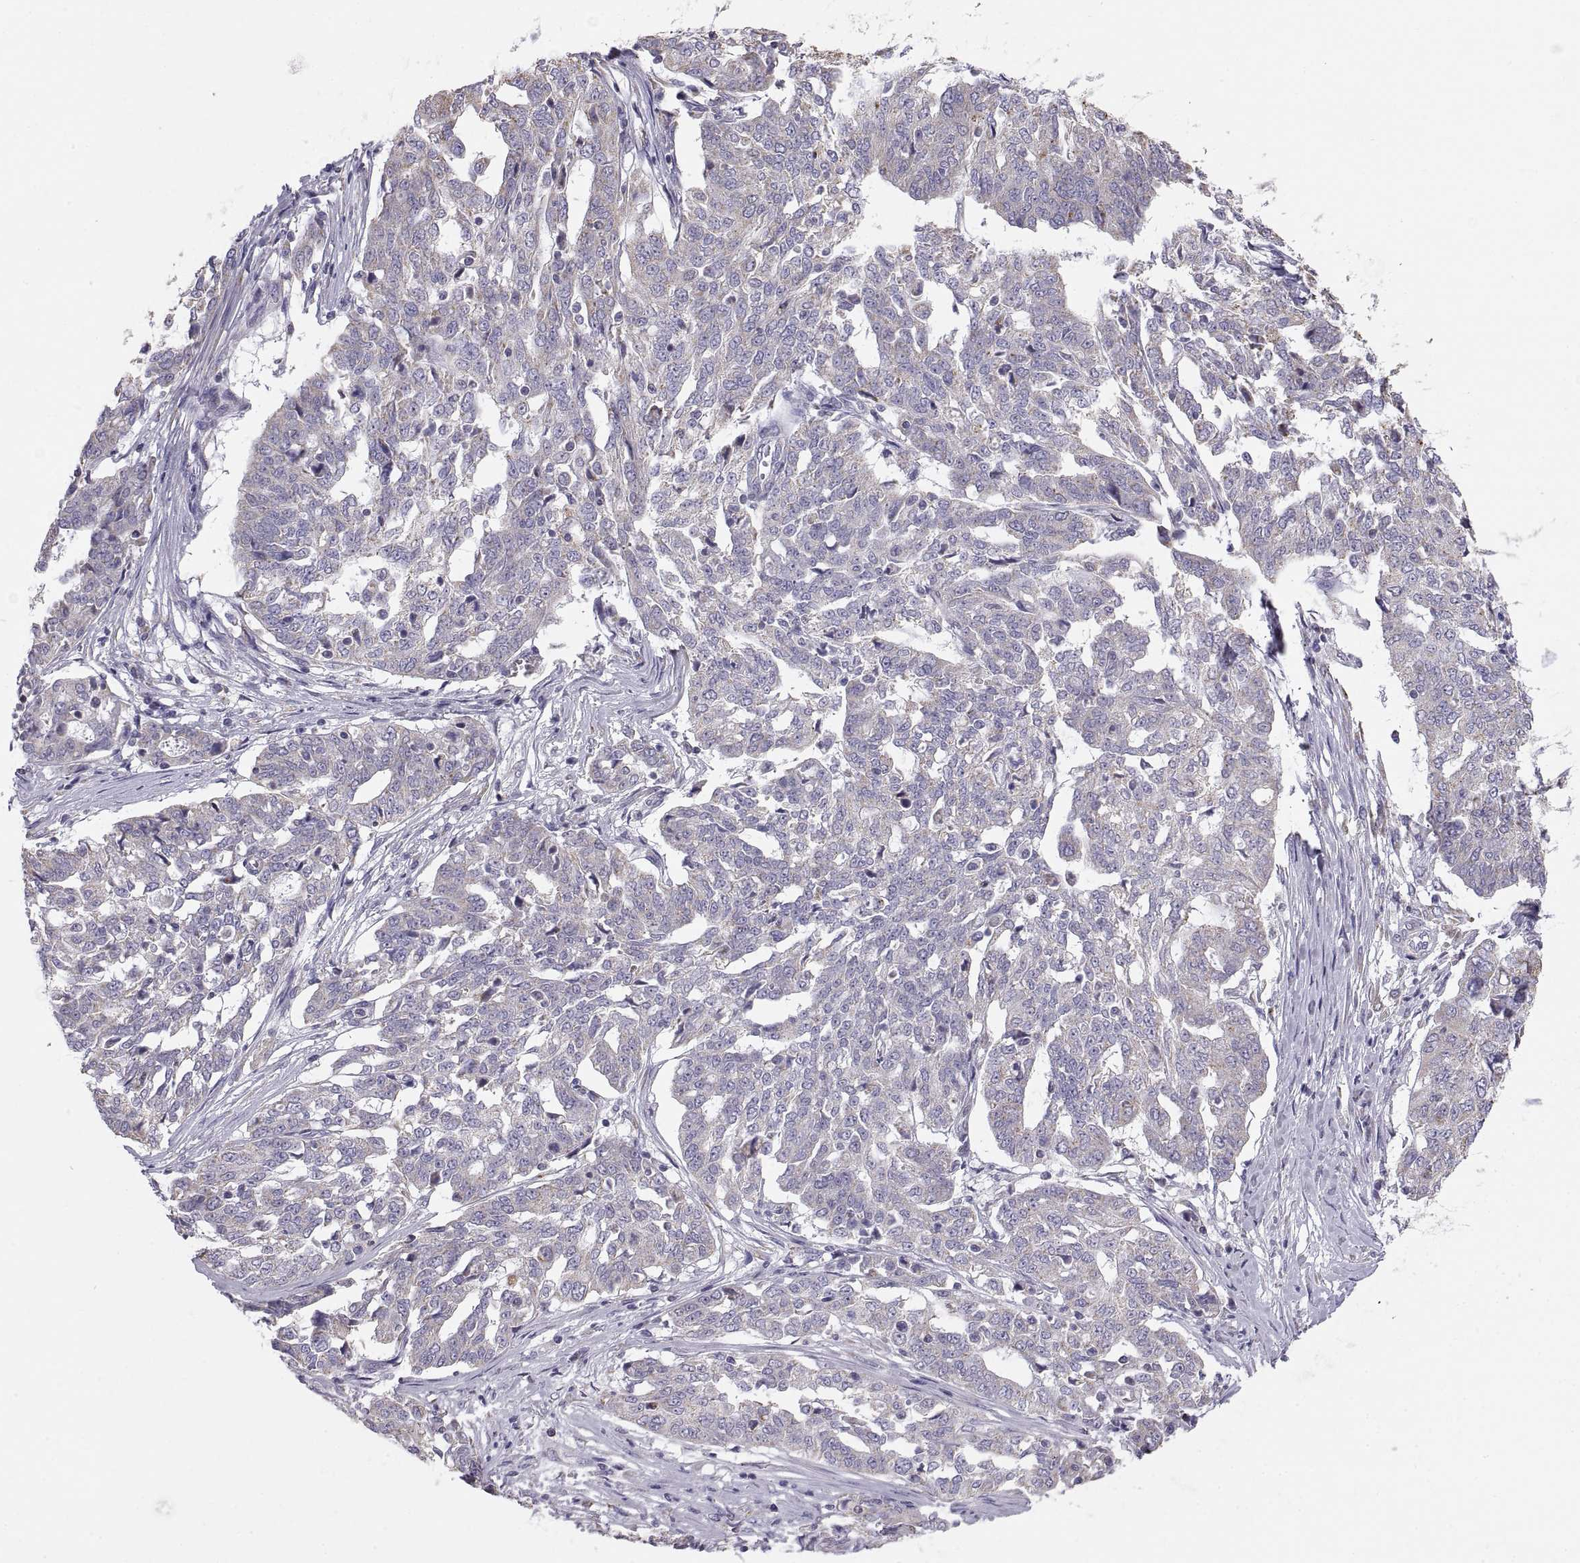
{"staining": {"intensity": "negative", "quantity": "none", "location": "none"}, "tissue": "ovarian cancer", "cell_type": "Tumor cells", "image_type": "cancer", "snomed": [{"axis": "morphology", "description": "Cystadenocarcinoma, serous, NOS"}, {"axis": "topography", "description": "Ovary"}], "caption": "This is an immunohistochemistry image of ovarian cancer. There is no positivity in tumor cells.", "gene": "TNNC1", "patient": {"sex": "female", "age": 67}}